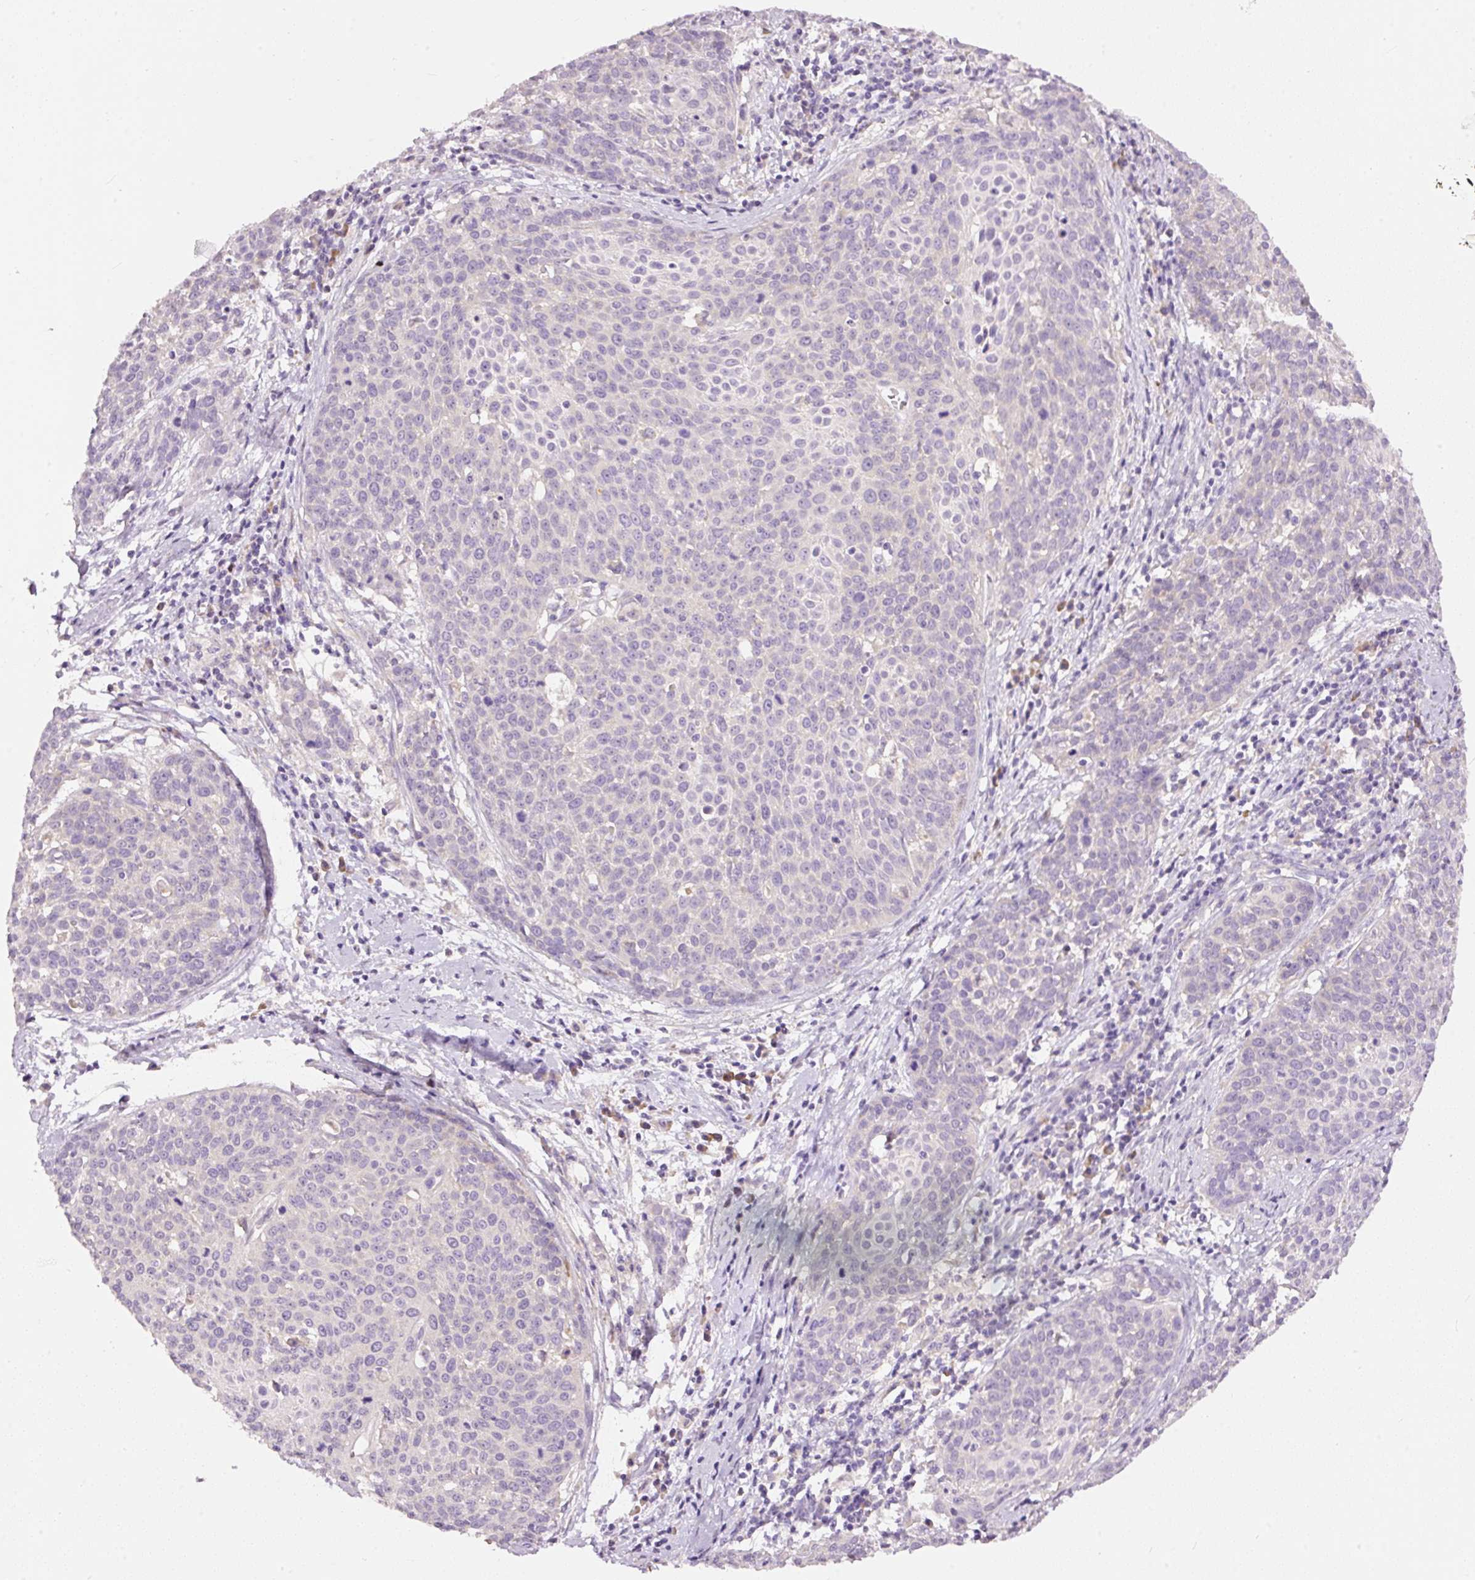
{"staining": {"intensity": "weak", "quantity": "<25%", "location": "cytoplasmic/membranous"}, "tissue": "cervical cancer", "cell_type": "Tumor cells", "image_type": "cancer", "snomed": [{"axis": "morphology", "description": "Squamous cell carcinoma, NOS"}, {"axis": "topography", "description": "Cervix"}], "caption": "The micrograph reveals no significant positivity in tumor cells of cervical cancer (squamous cell carcinoma).", "gene": "RSPO2", "patient": {"sex": "female", "age": 38}}